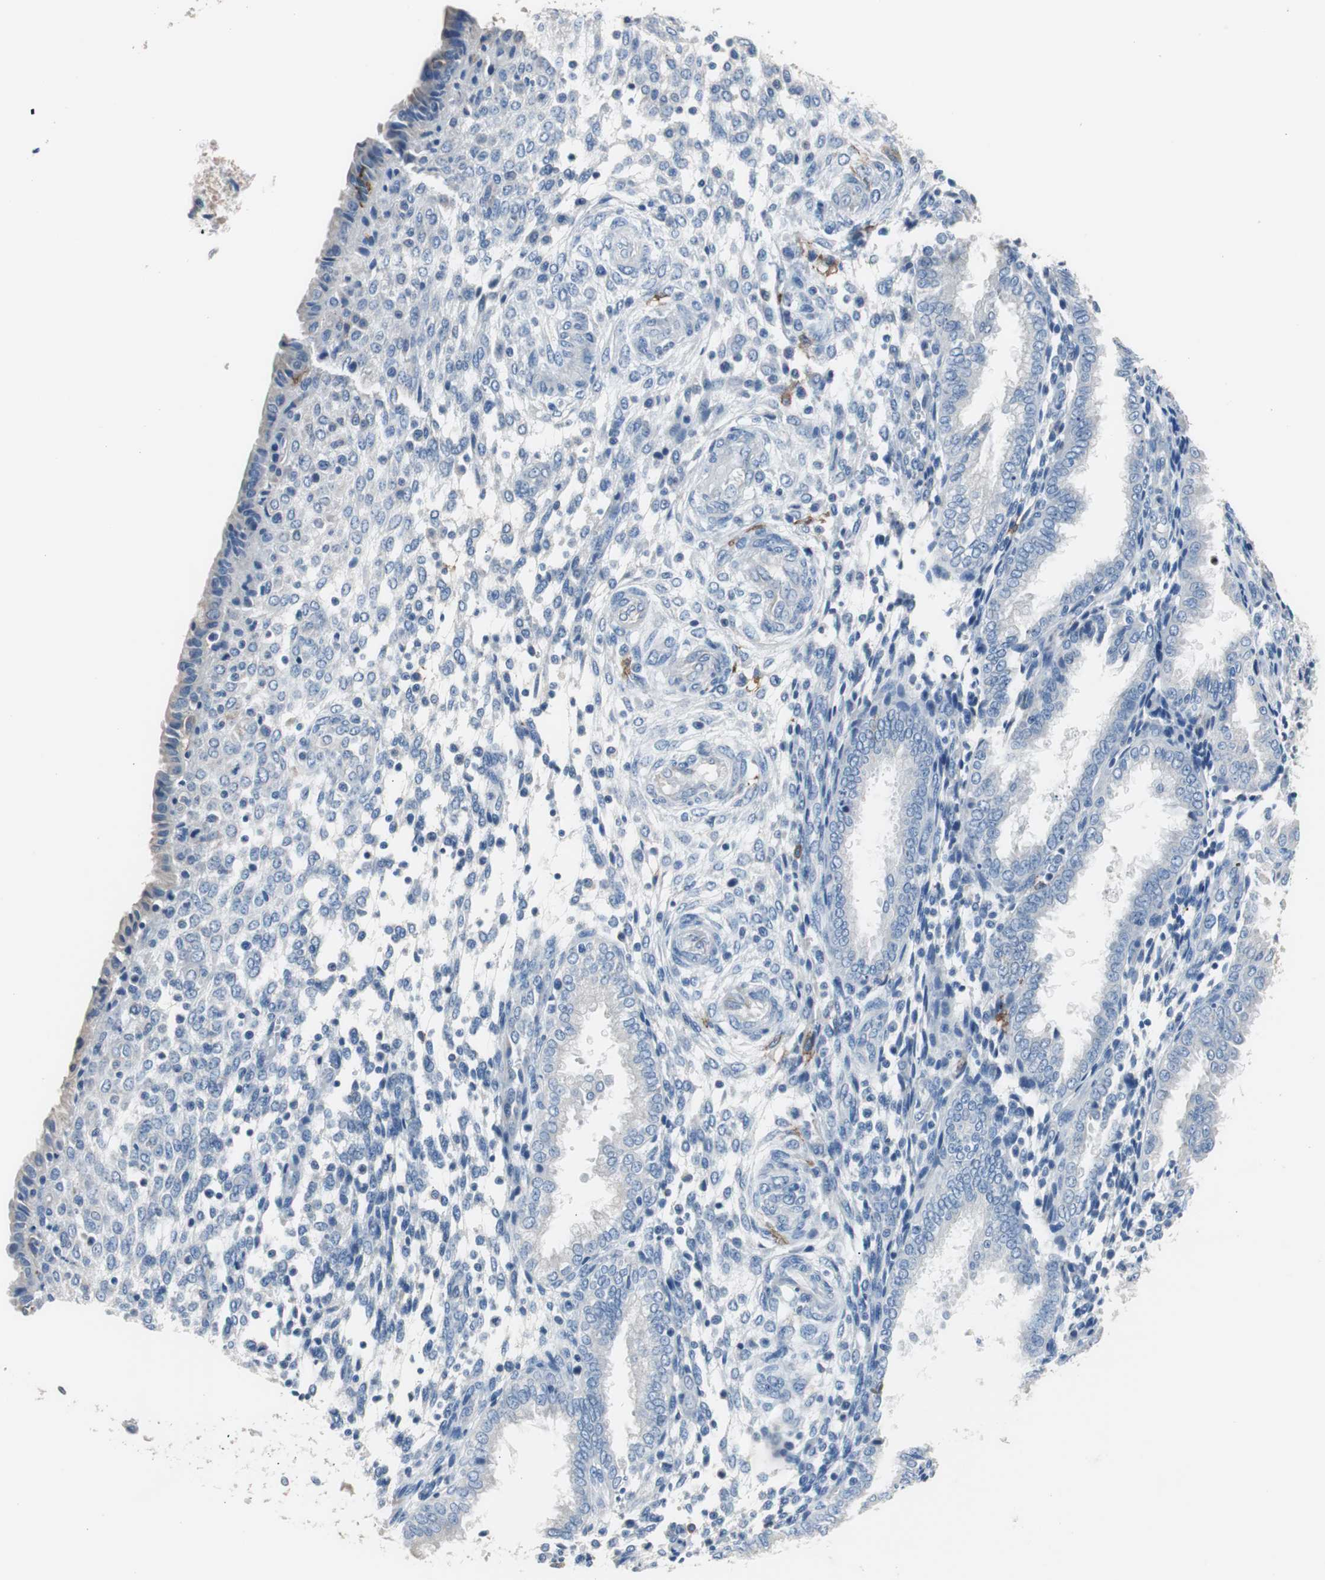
{"staining": {"intensity": "negative", "quantity": "none", "location": "none"}, "tissue": "endometrium", "cell_type": "Cells in endometrial stroma", "image_type": "normal", "snomed": [{"axis": "morphology", "description": "Normal tissue, NOS"}, {"axis": "topography", "description": "Endometrium"}], "caption": "Immunohistochemical staining of benign endometrium reveals no significant expression in cells in endometrial stroma.", "gene": "FCGR2B", "patient": {"sex": "female", "age": 33}}